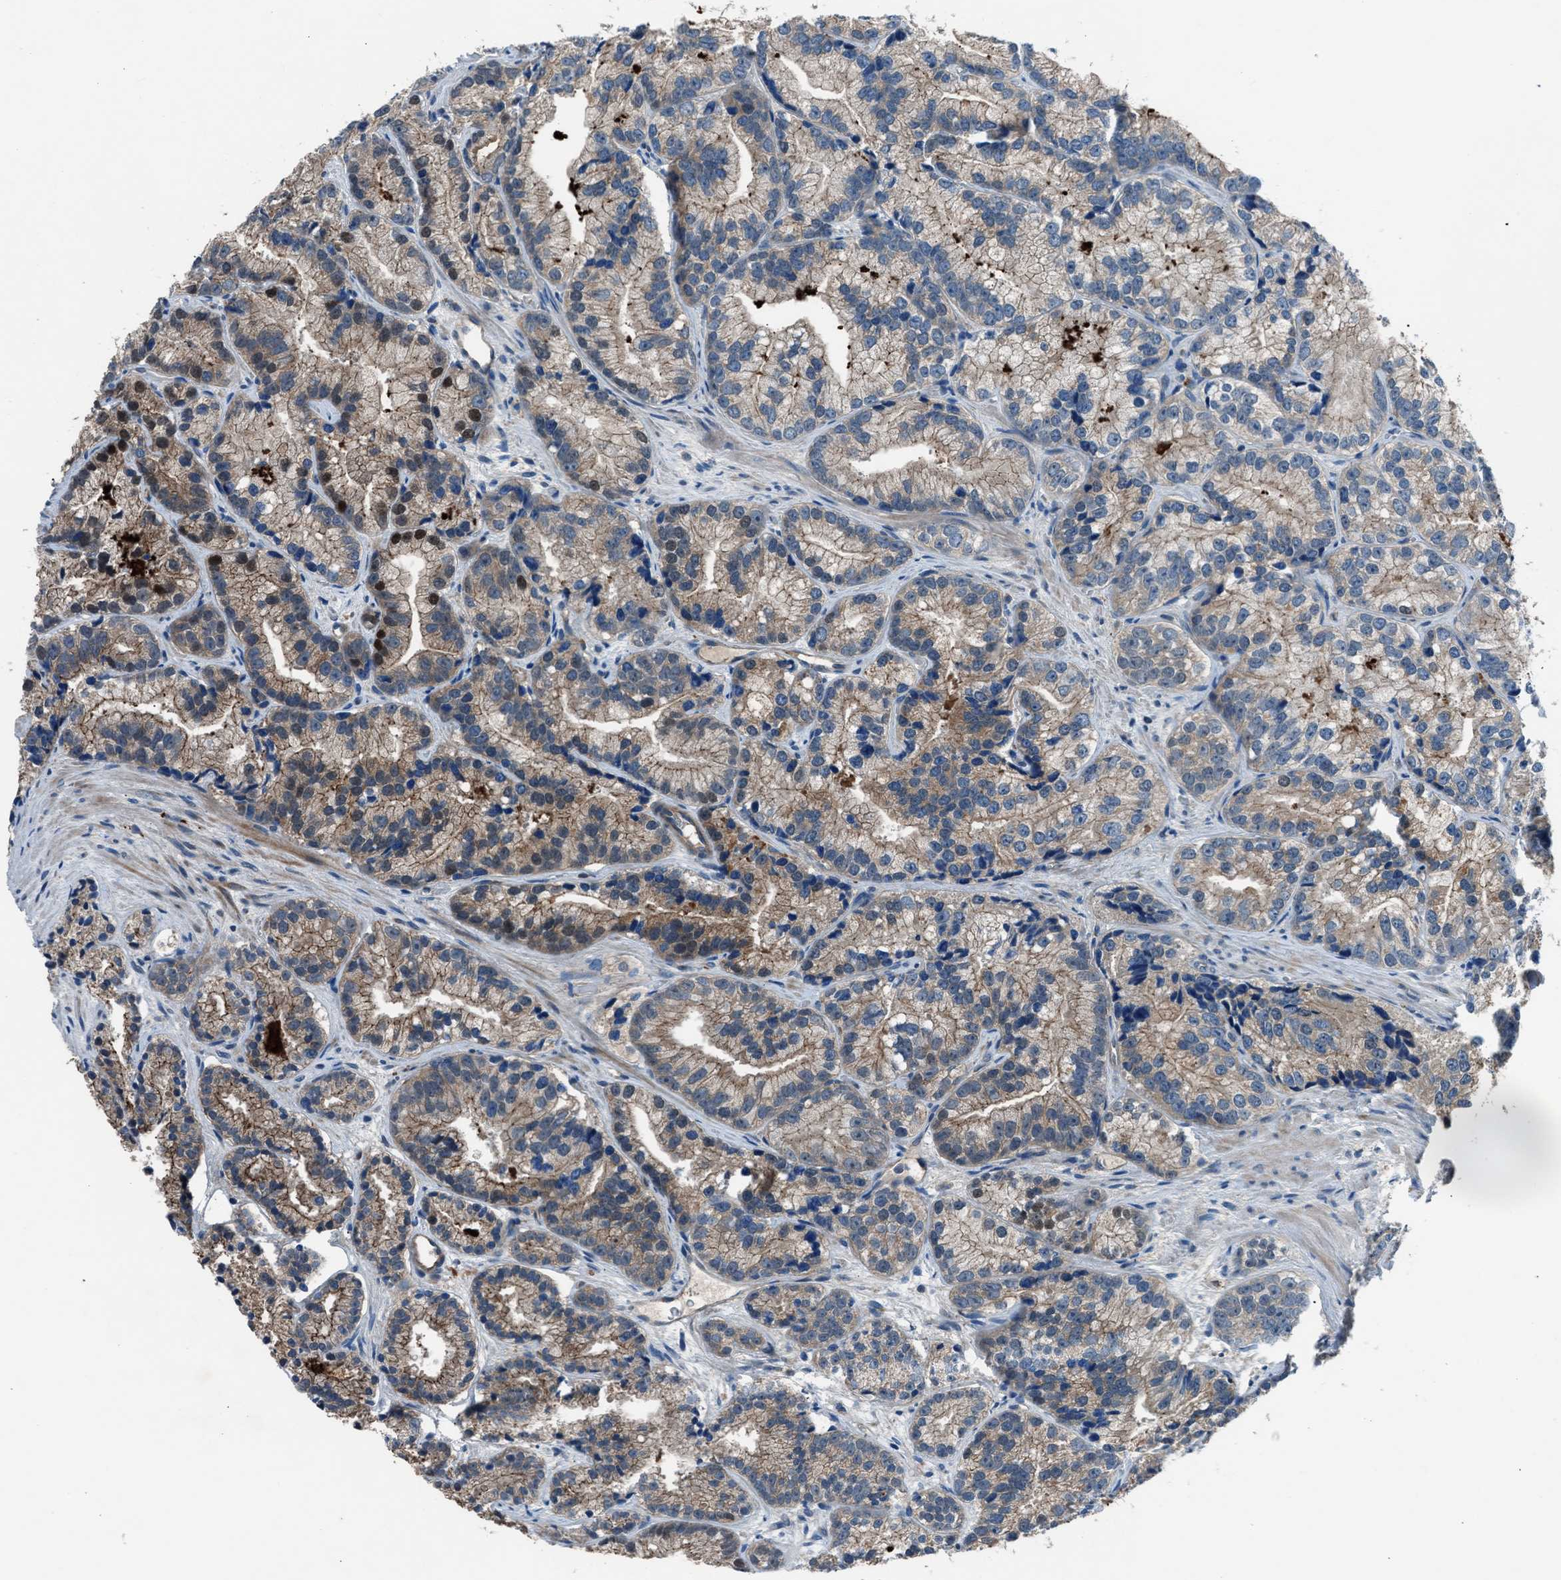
{"staining": {"intensity": "moderate", "quantity": ">75%", "location": "cytoplasmic/membranous"}, "tissue": "prostate cancer", "cell_type": "Tumor cells", "image_type": "cancer", "snomed": [{"axis": "morphology", "description": "Adenocarcinoma, Low grade"}, {"axis": "topography", "description": "Prostate"}], "caption": "Low-grade adenocarcinoma (prostate) tissue demonstrates moderate cytoplasmic/membranous expression in approximately >75% of tumor cells", "gene": "SLC38A6", "patient": {"sex": "male", "age": 89}}